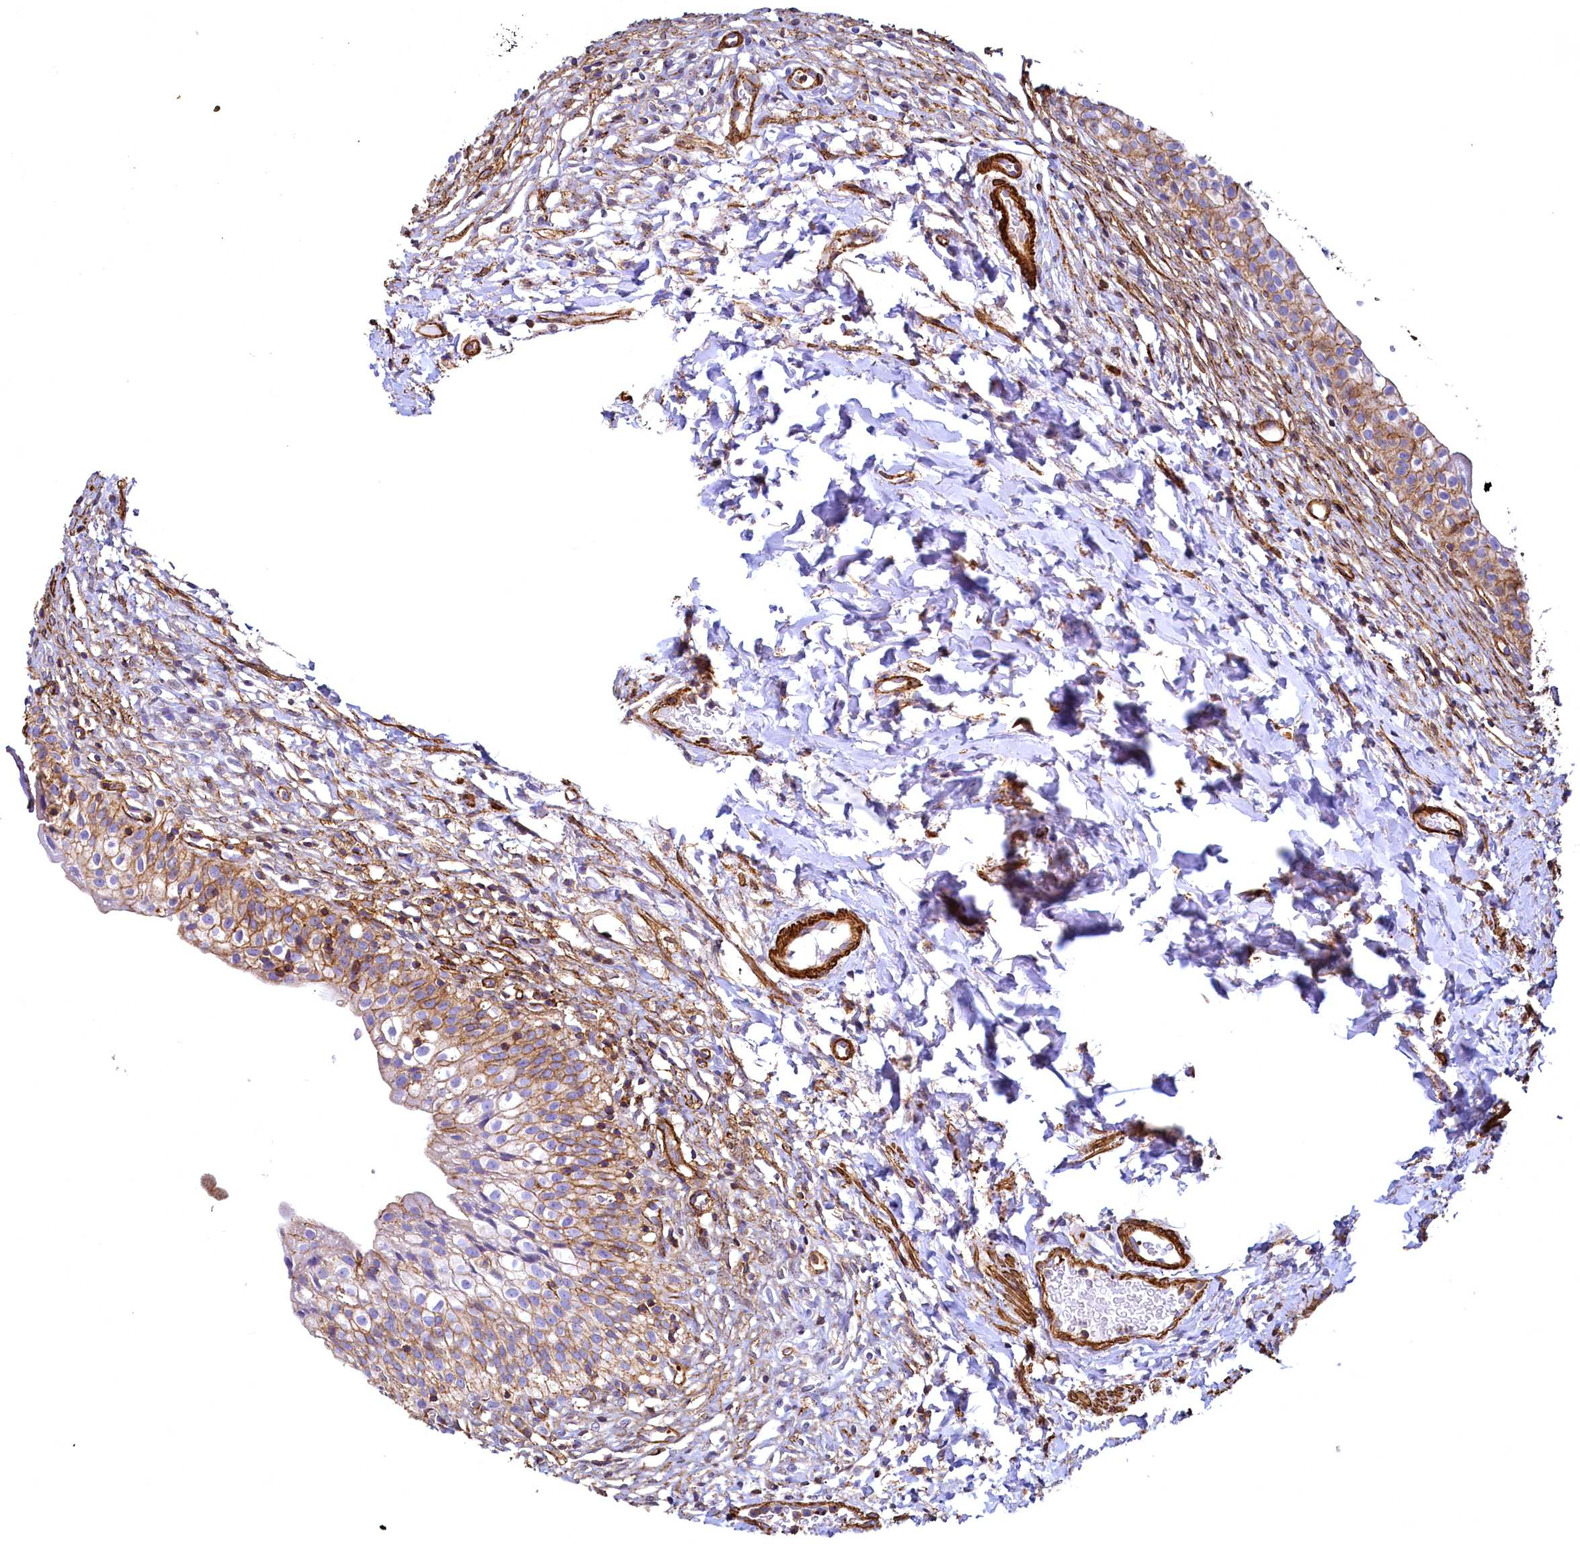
{"staining": {"intensity": "moderate", "quantity": ">75%", "location": "cytoplasmic/membranous"}, "tissue": "urinary bladder", "cell_type": "Urothelial cells", "image_type": "normal", "snomed": [{"axis": "morphology", "description": "Normal tissue, NOS"}, {"axis": "topography", "description": "Urinary bladder"}], "caption": "Moderate cytoplasmic/membranous staining for a protein is appreciated in approximately >75% of urothelial cells of normal urinary bladder using IHC.", "gene": "THBS1", "patient": {"sex": "male", "age": 55}}